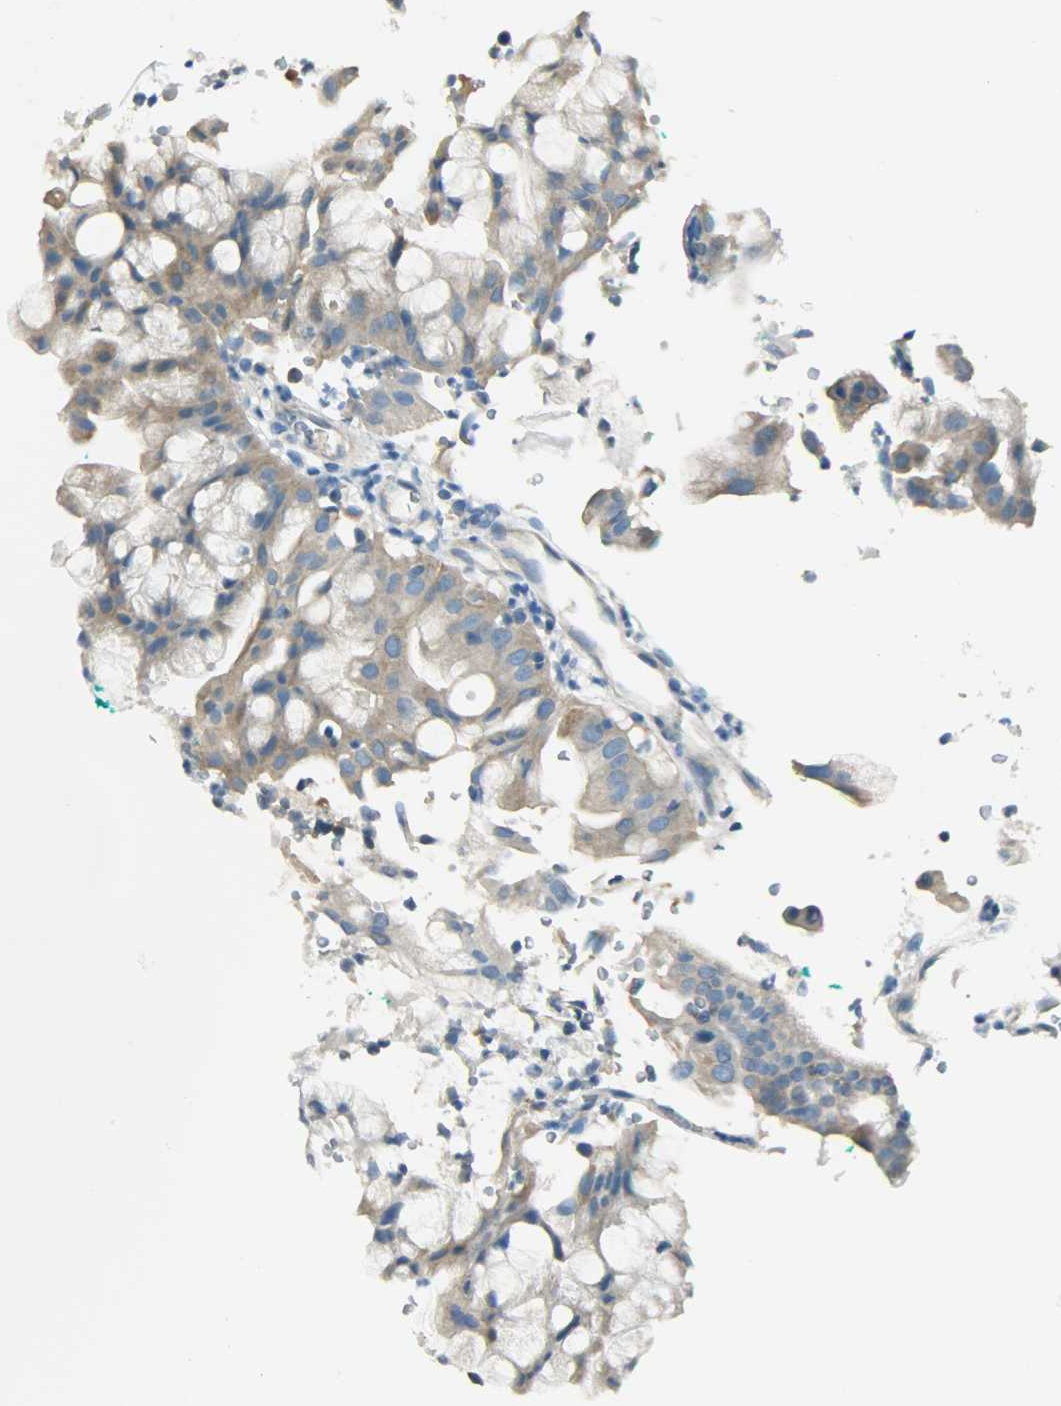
{"staining": {"intensity": "weak", "quantity": ">75%", "location": "cytoplasmic/membranous"}, "tissue": "pancreatic cancer", "cell_type": "Tumor cells", "image_type": "cancer", "snomed": [{"axis": "morphology", "description": "Adenocarcinoma, NOS"}, {"axis": "morphology", "description": "Adenocarcinoma, metastatic, NOS"}, {"axis": "topography", "description": "Lymph node"}, {"axis": "topography", "description": "Pancreas"}, {"axis": "topography", "description": "Duodenum"}], "caption": "Immunohistochemistry image of neoplastic tissue: pancreatic cancer stained using immunohistochemistry shows low levels of weak protein expression localized specifically in the cytoplasmic/membranous of tumor cells, appearing as a cytoplasmic/membranous brown color.", "gene": "TSC22D2", "patient": {"sex": "female", "age": 64}}